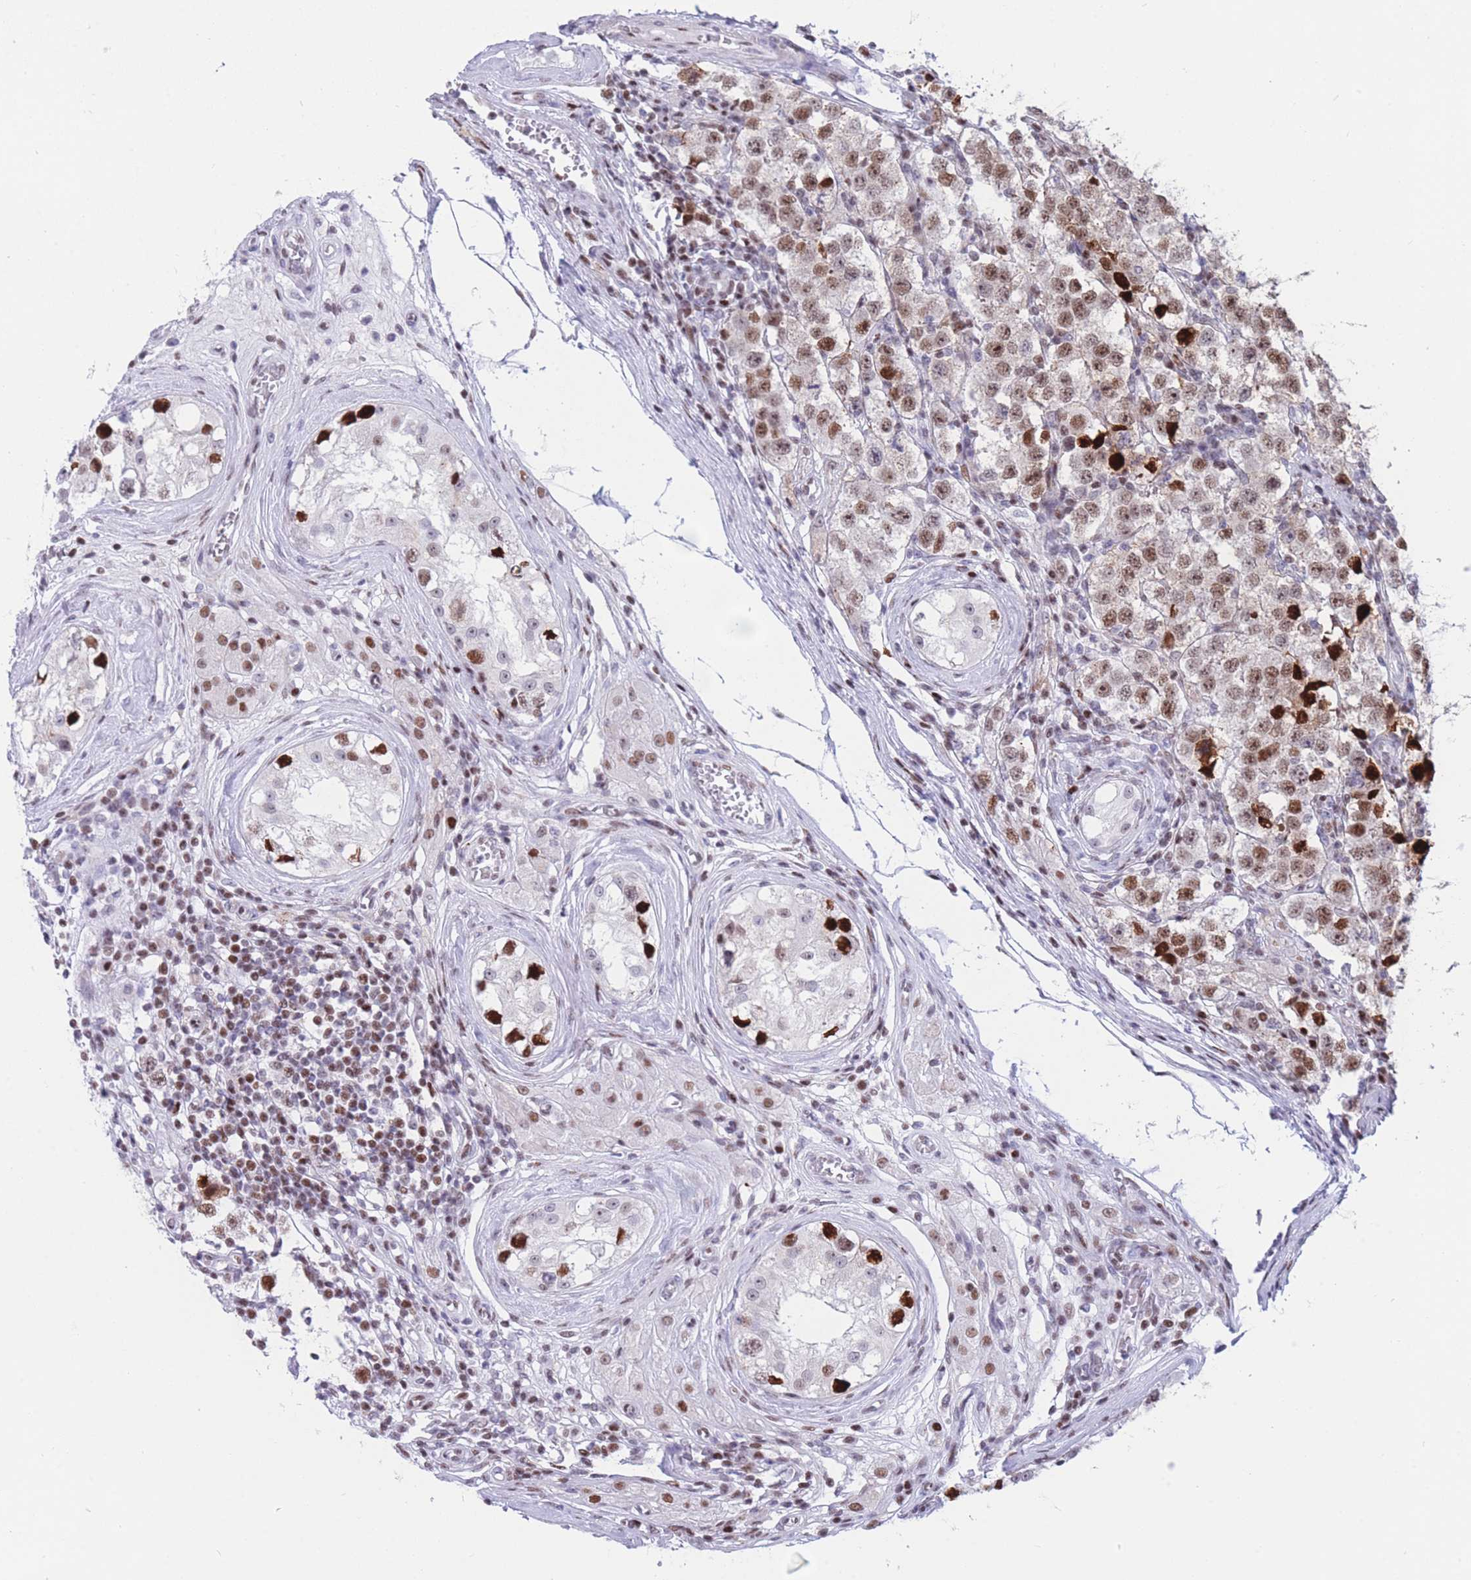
{"staining": {"intensity": "moderate", "quantity": ">75%", "location": "nuclear"}, "tissue": "testis cancer", "cell_type": "Tumor cells", "image_type": "cancer", "snomed": [{"axis": "morphology", "description": "Seminoma, NOS"}, {"axis": "topography", "description": "Testis"}], "caption": "Protein expression analysis of human testis seminoma reveals moderate nuclear positivity in about >75% of tumor cells.", "gene": "DNAJC3", "patient": {"sex": "male", "age": 34}}